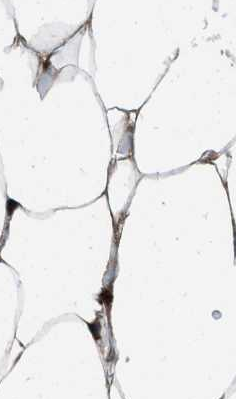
{"staining": {"intensity": "moderate", "quantity": ">75%", "location": "cytoplasmic/membranous,nuclear"}, "tissue": "adipose tissue", "cell_type": "Adipocytes", "image_type": "normal", "snomed": [{"axis": "morphology", "description": "Normal tissue, NOS"}, {"axis": "topography", "description": "Breast"}, {"axis": "topography", "description": "Adipose tissue"}], "caption": "Brown immunohistochemical staining in normal adipose tissue exhibits moderate cytoplasmic/membranous,nuclear staining in about >75% of adipocytes. (DAB (3,3'-diaminobenzidine) IHC with brightfield microscopy, high magnification).", "gene": "GAPDH", "patient": {"sex": "female", "age": 25}}